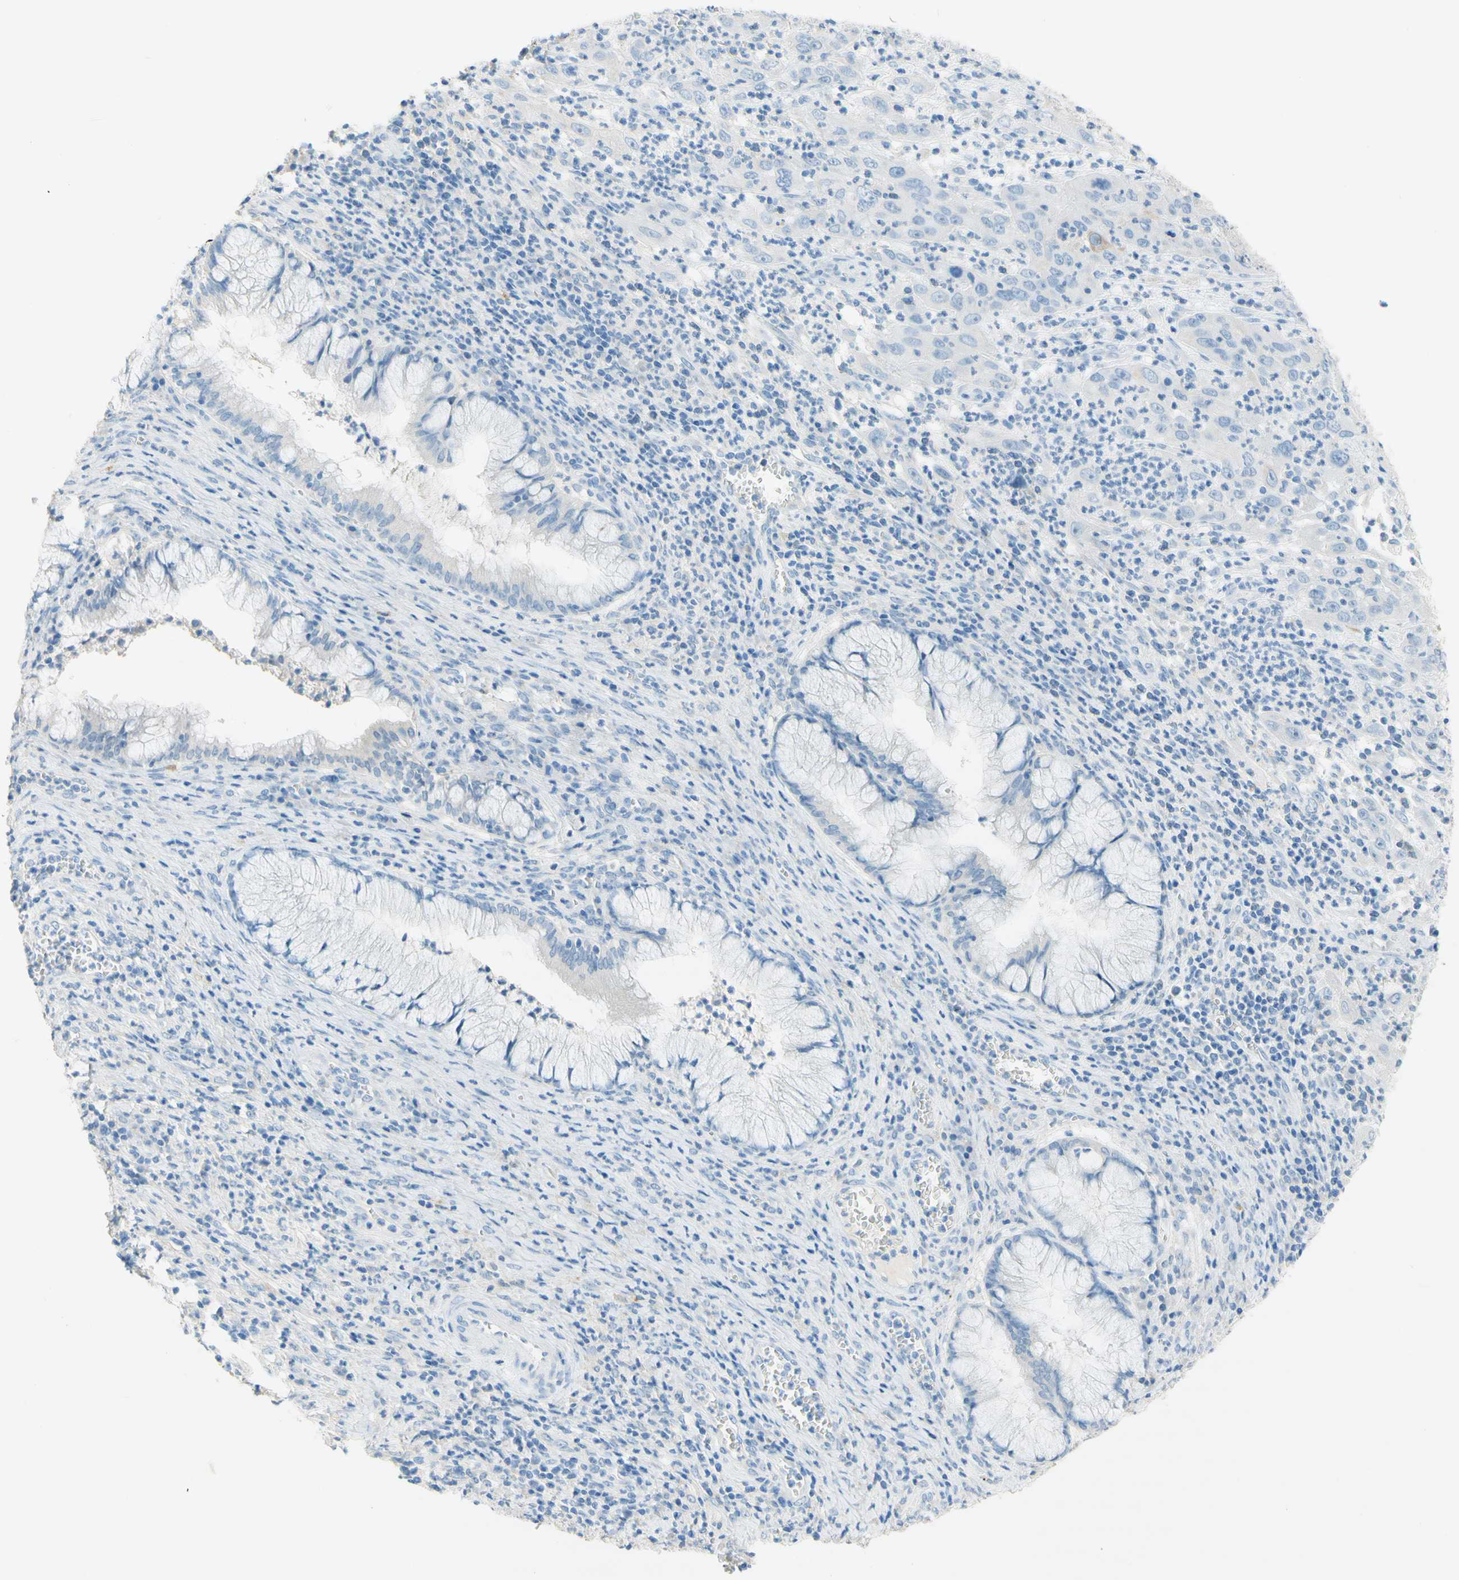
{"staining": {"intensity": "moderate", "quantity": "<25%", "location": "cytoplasmic/membranous"}, "tissue": "cervical cancer", "cell_type": "Tumor cells", "image_type": "cancer", "snomed": [{"axis": "morphology", "description": "Squamous cell carcinoma, NOS"}, {"axis": "topography", "description": "Cervix"}], "caption": "Moderate cytoplasmic/membranous expression for a protein is identified in approximately <25% of tumor cells of cervical cancer (squamous cell carcinoma) using immunohistochemistry.", "gene": "POLR2J3", "patient": {"sex": "female", "age": 32}}